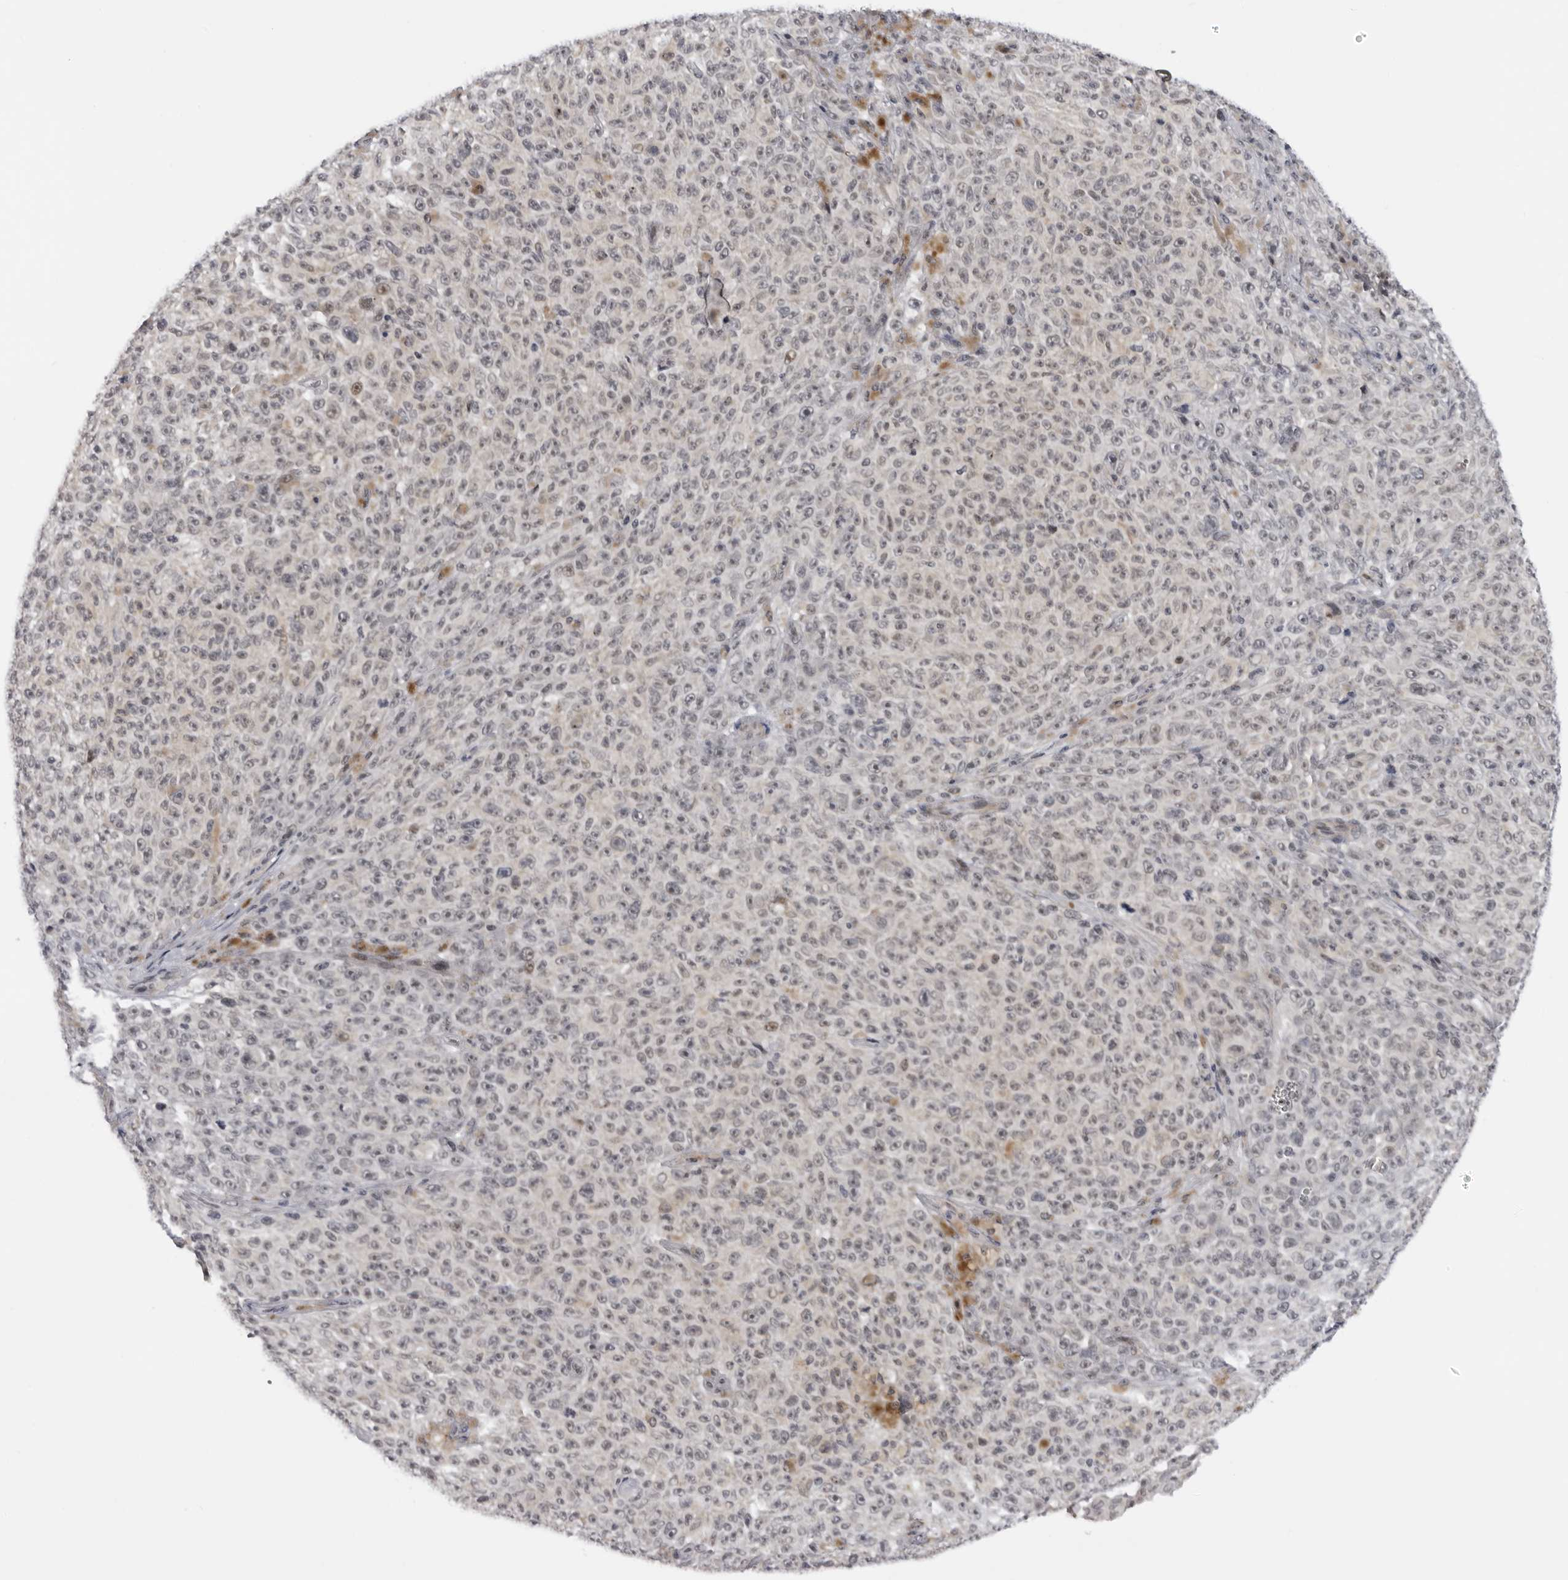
{"staining": {"intensity": "weak", "quantity": "<25%", "location": "nuclear"}, "tissue": "melanoma", "cell_type": "Tumor cells", "image_type": "cancer", "snomed": [{"axis": "morphology", "description": "Malignant melanoma, NOS"}, {"axis": "topography", "description": "Skin"}], "caption": "Tumor cells show no significant protein expression in malignant melanoma. Brightfield microscopy of immunohistochemistry (IHC) stained with DAB (3,3'-diaminobenzidine) (brown) and hematoxylin (blue), captured at high magnification.", "gene": "ALPK2", "patient": {"sex": "female", "age": 82}}